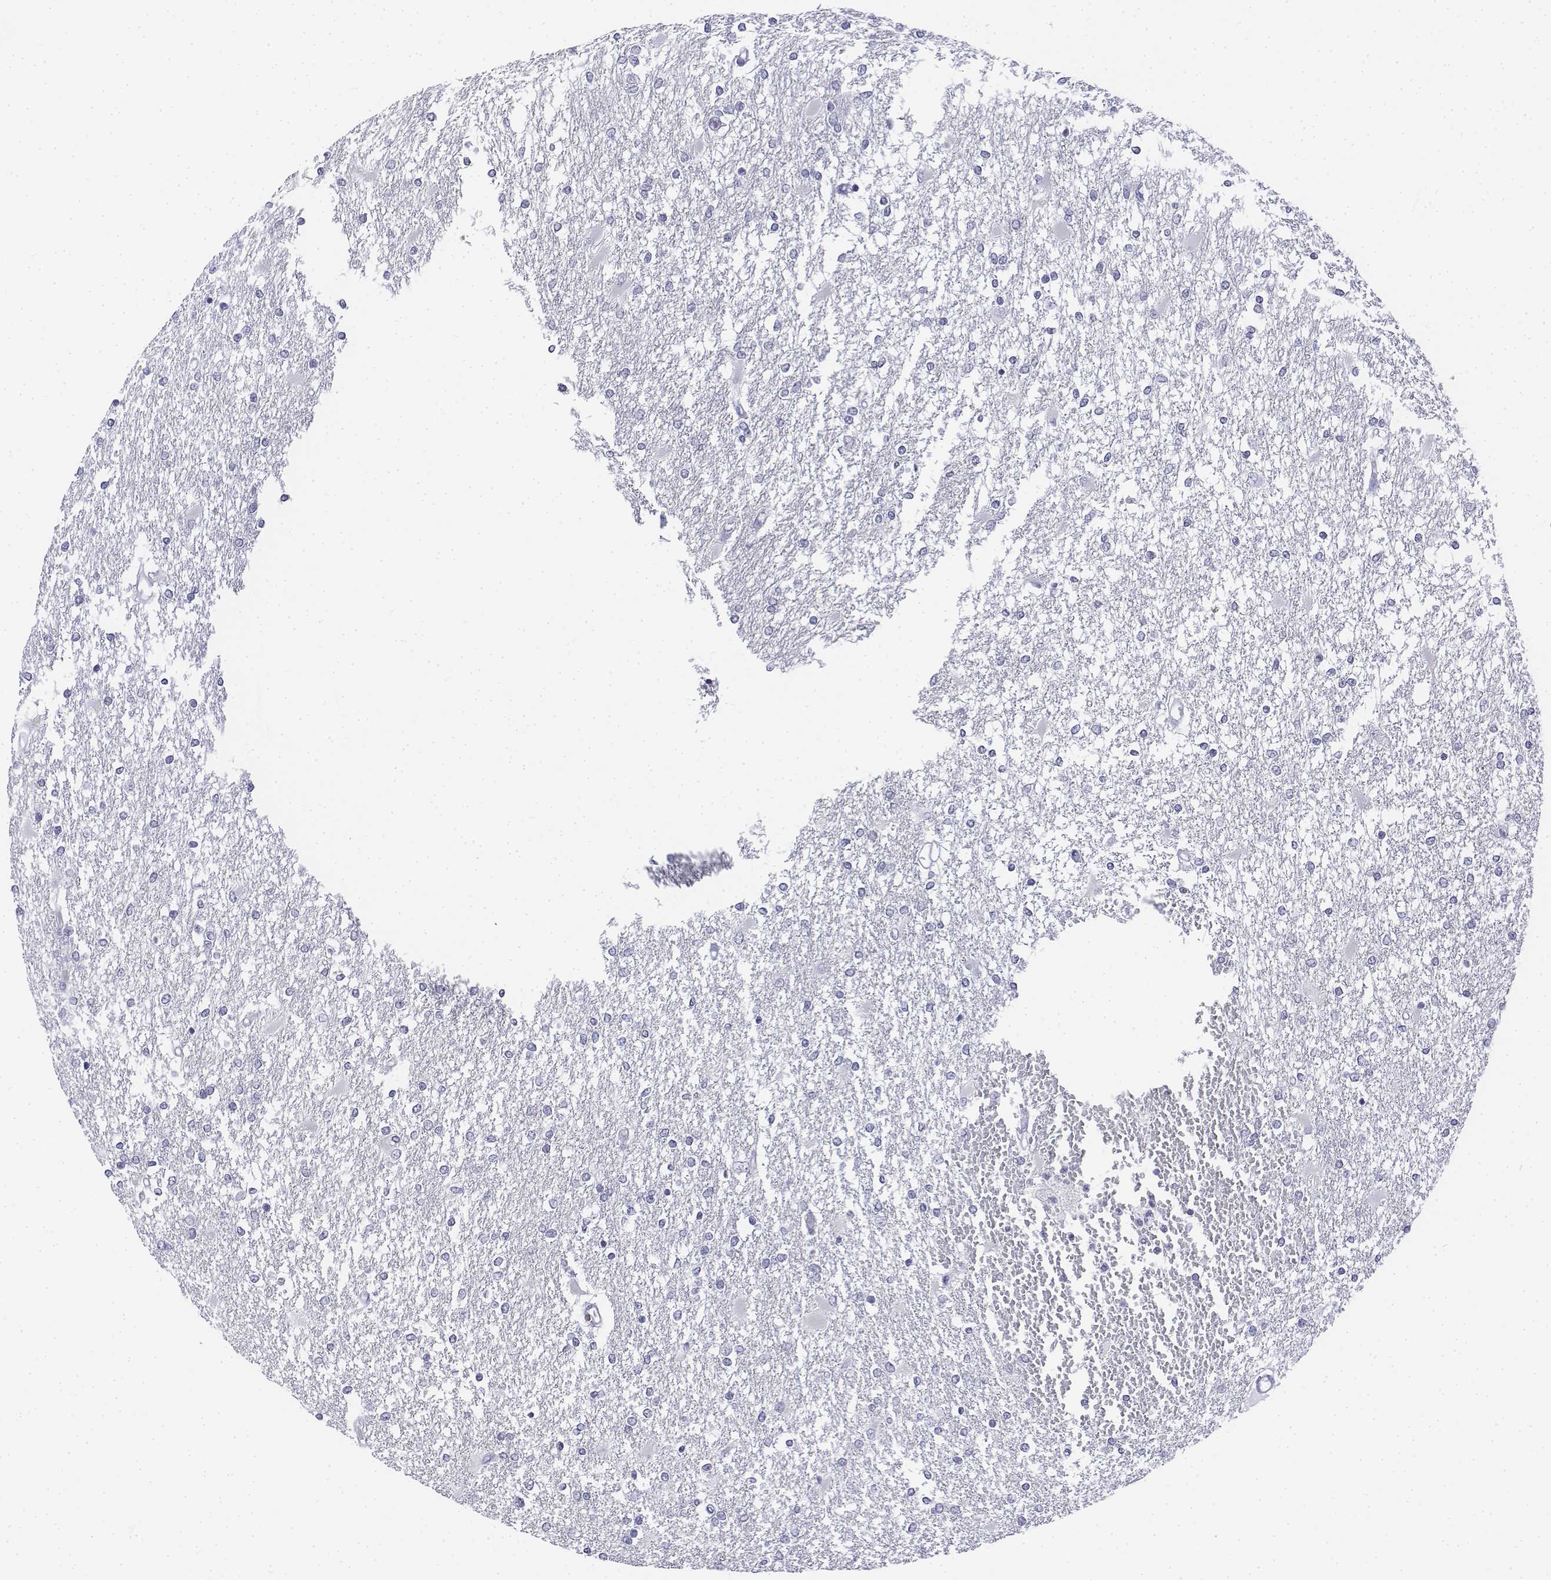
{"staining": {"intensity": "negative", "quantity": "none", "location": "none"}, "tissue": "glioma", "cell_type": "Tumor cells", "image_type": "cancer", "snomed": [{"axis": "morphology", "description": "Glioma, malignant, High grade"}, {"axis": "topography", "description": "Cerebral cortex"}], "caption": "Tumor cells show no significant protein positivity in glioma. (DAB immunohistochemistry (IHC) visualized using brightfield microscopy, high magnification).", "gene": "CD3E", "patient": {"sex": "male", "age": 79}}